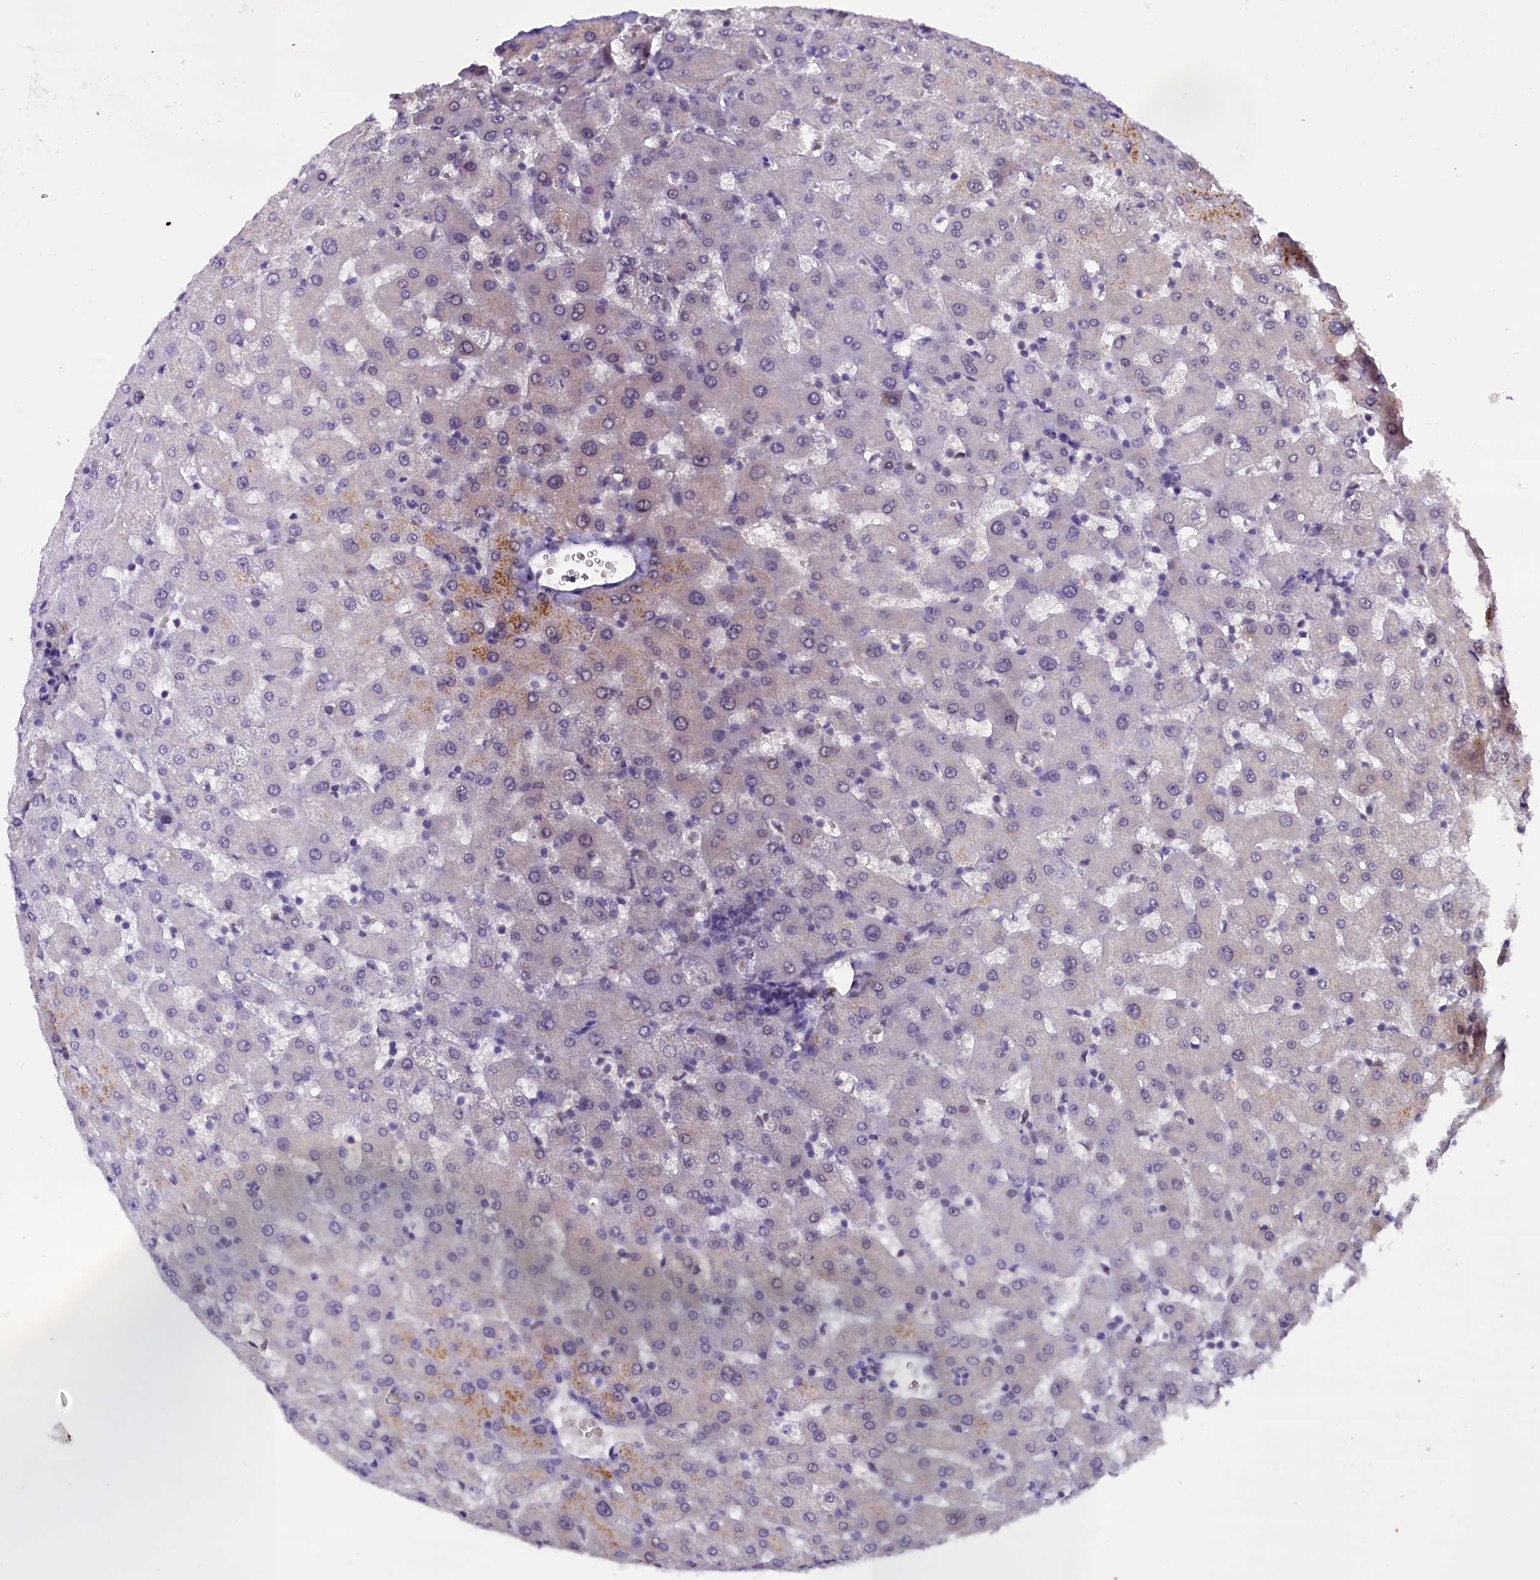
{"staining": {"intensity": "negative", "quantity": "none", "location": "none"}, "tissue": "liver", "cell_type": "Cholangiocytes", "image_type": "normal", "snomed": [{"axis": "morphology", "description": "Normal tissue, NOS"}, {"axis": "topography", "description": "Liver"}], "caption": "A micrograph of liver stained for a protein exhibits no brown staining in cholangiocytes. (IHC, brightfield microscopy, high magnification).", "gene": "IQCN", "patient": {"sex": "female", "age": 63}}